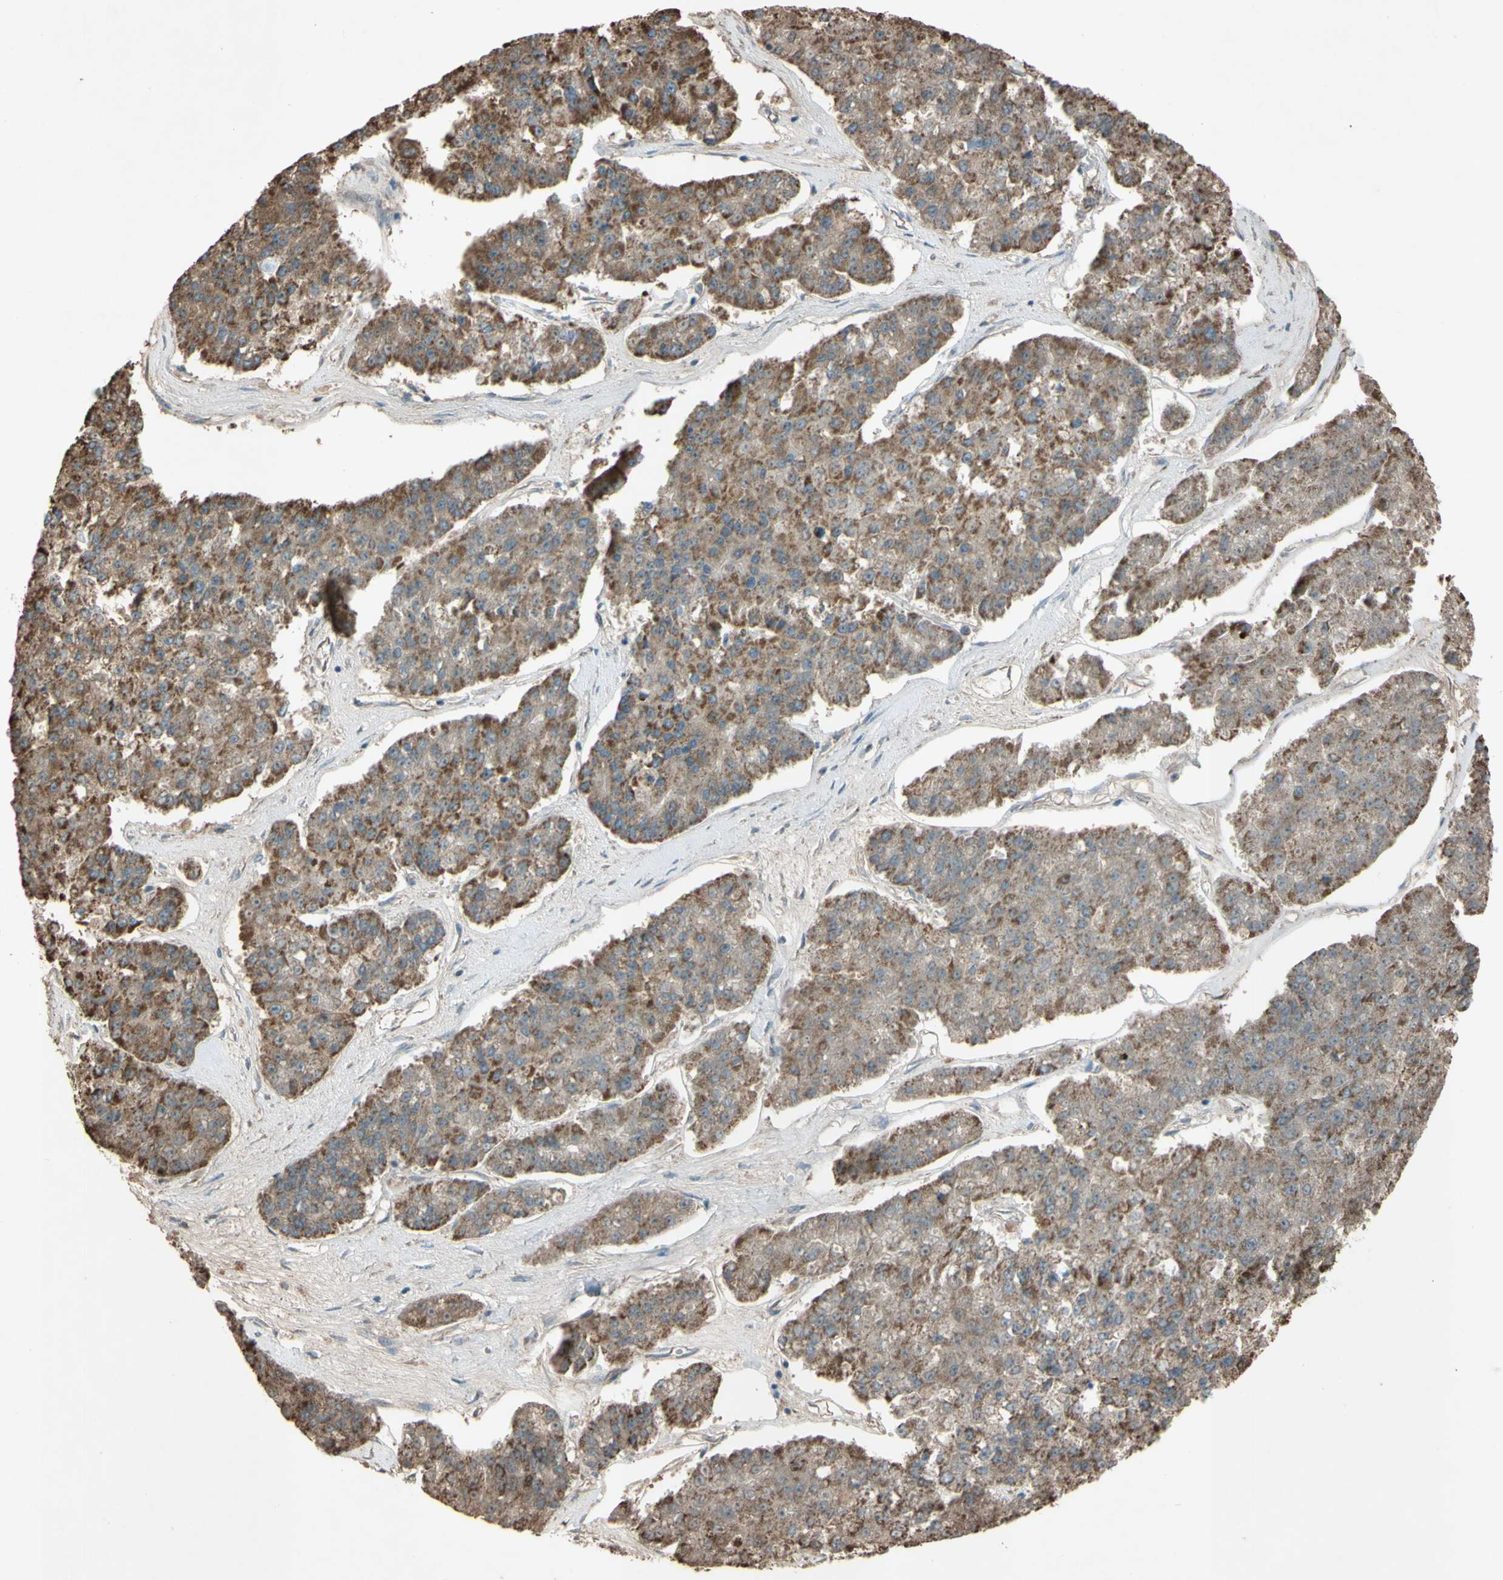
{"staining": {"intensity": "moderate", "quantity": ">75%", "location": "cytoplasmic/membranous"}, "tissue": "pancreatic cancer", "cell_type": "Tumor cells", "image_type": "cancer", "snomed": [{"axis": "morphology", "description": "Adenocarcinoma, NOS"}, {"axis": "topography", "description": "Pancreas"}], "caption": "This photomicrograph shows pancreatic cancer (adenocarcinoma) stained with immunohistochemistry (IHC) to label a protein in brown. The cytoplasmic/membranous of tumor cells show moderate positivity for the protein. Nuclei are counter-stained blue.", "gene": "ACOT8", "patient": {"sex": "male", "age": 50}}